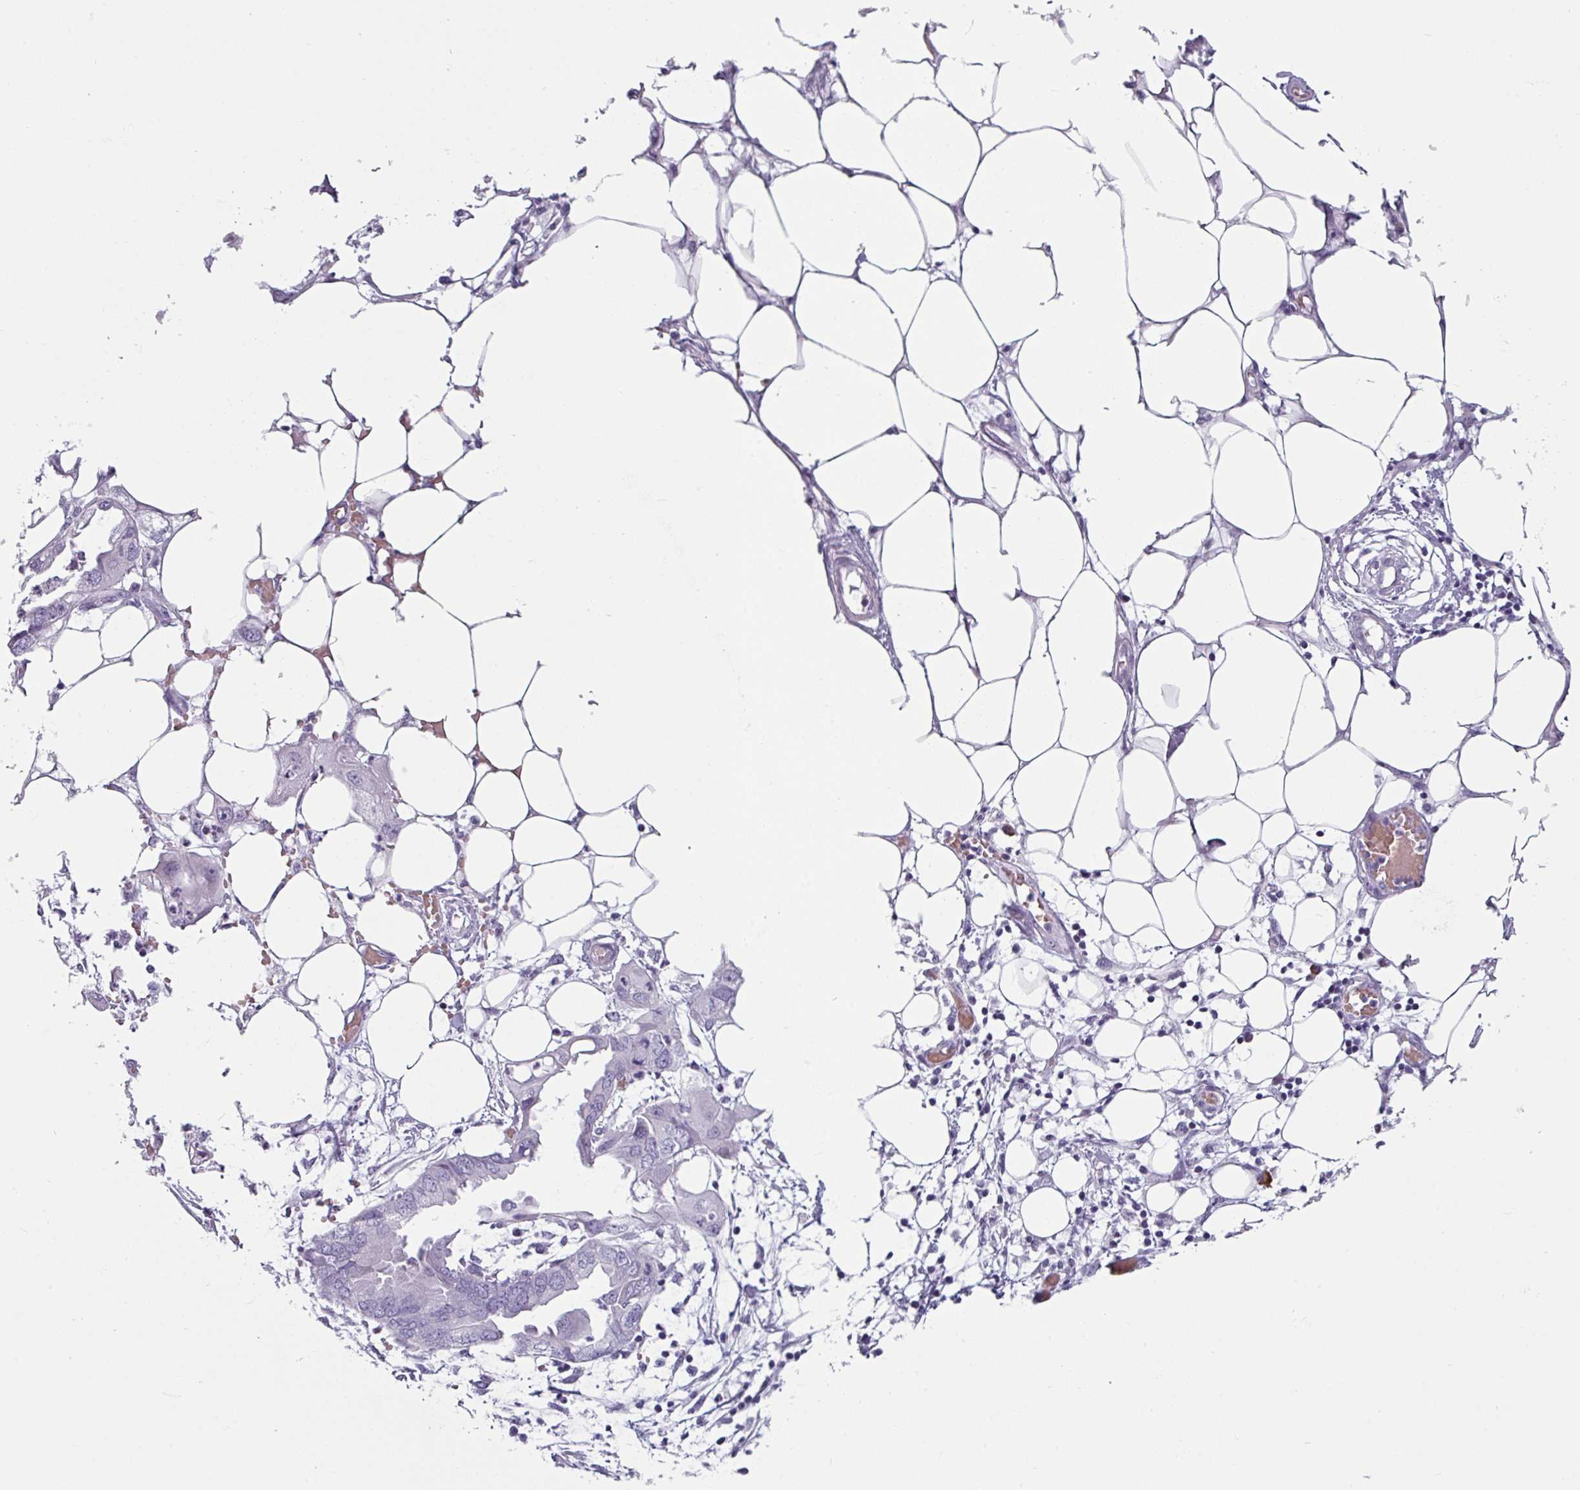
{"staining": {"intensity": "negative", "quantity": "none", "location": "none"}, "tissue": "endometrial cancer", "cell_type": "Tumor cells", "image_type": "cancer", "snomed": [{"axis": "morphology", "description": "Adenocarcinoma, NOS"}, {"axis": "morphology", "description": "Adenocarcinoma, metastatic, NOS"}, {"axis": "topography", "description": "Adipose tissue"}, {"axis": "topography", "description": "Endometrium"}], "caption": "Human endometrial adenocarcinoma stained for a protein using IHC displays no positivity in tumor cells.", "gene": "CLCA1", "patient": {"sex": "female", "age": 67}}